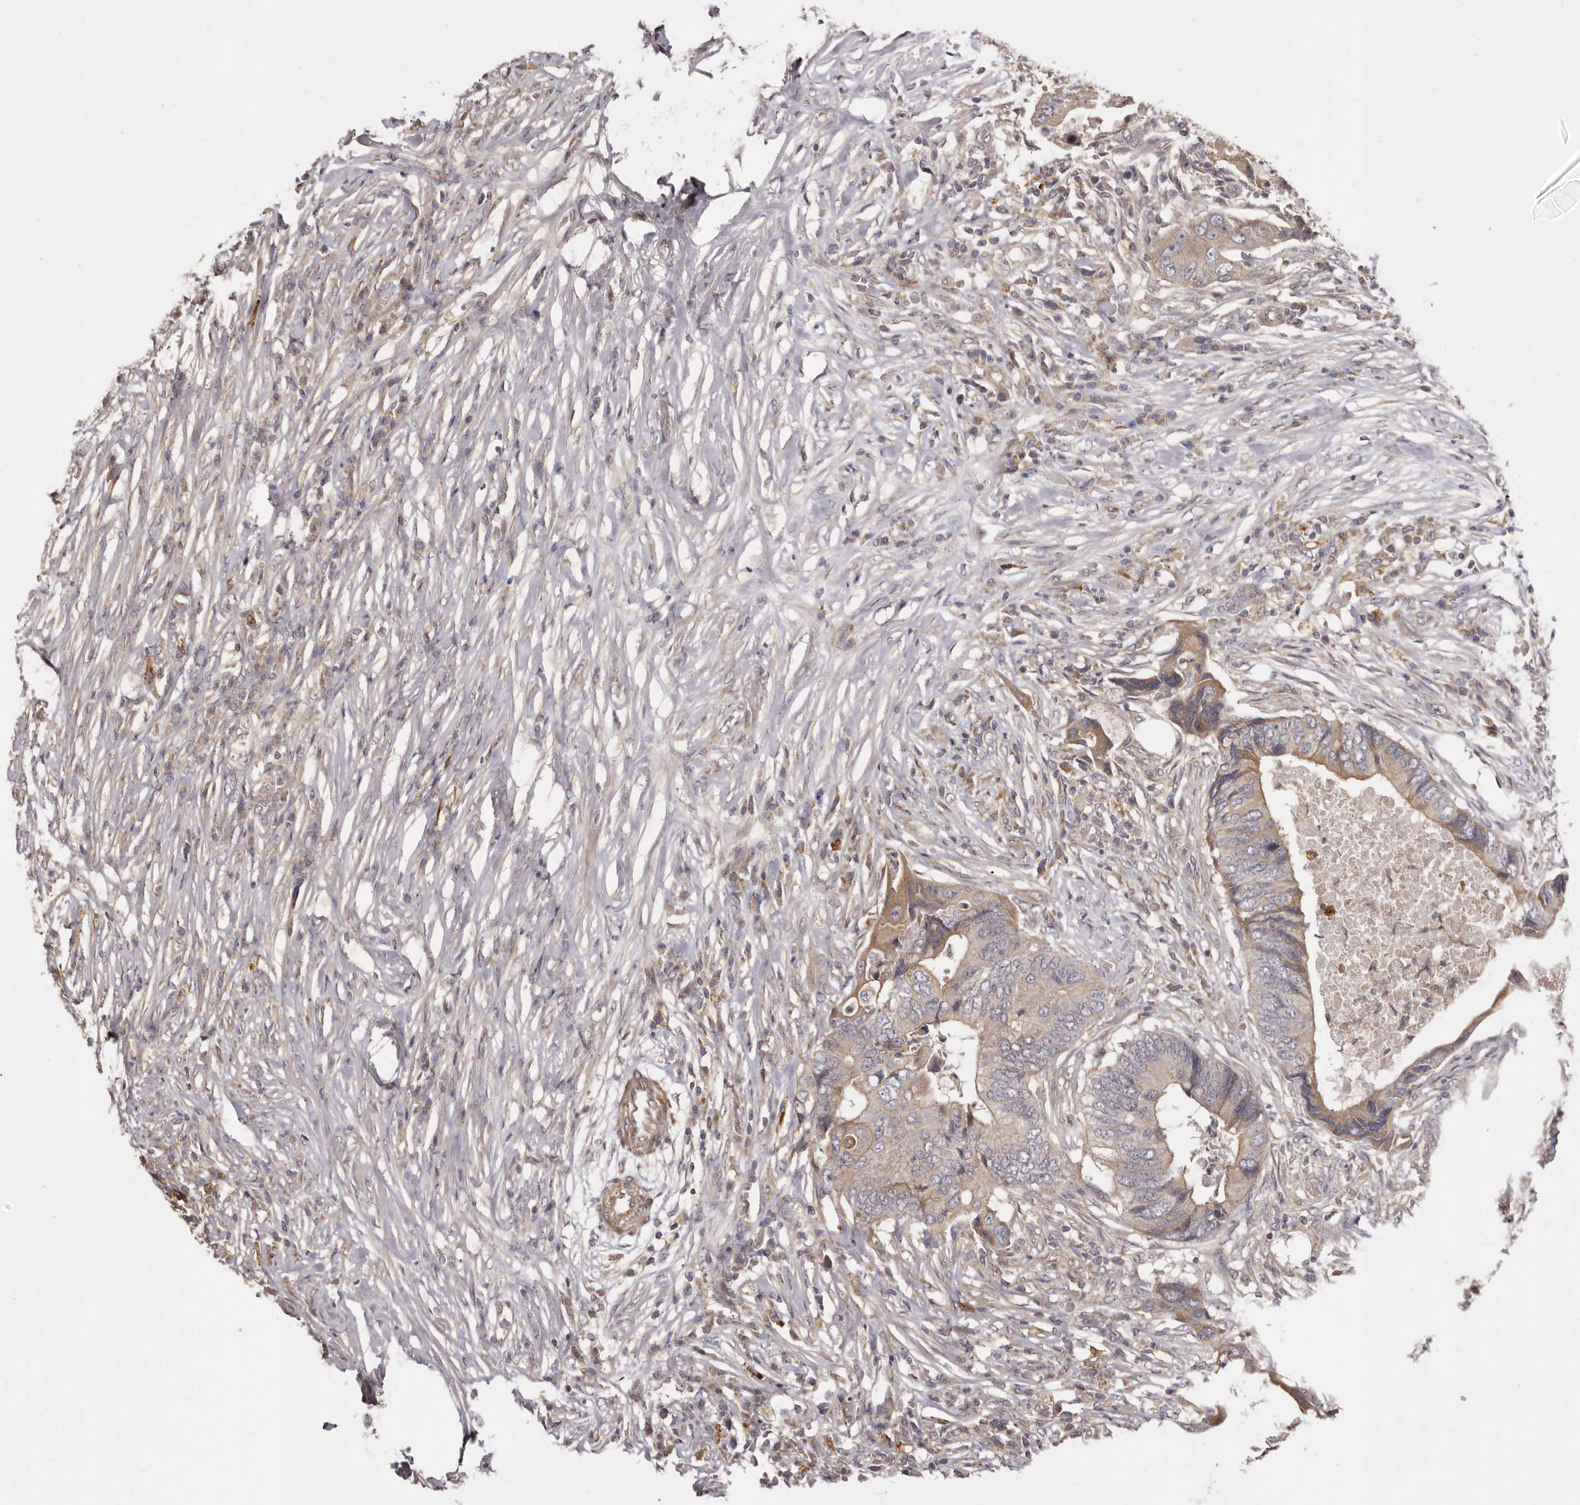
{"staining": {"intensity": "moderate", "quantity": "<25%", "location": "cytoplasmic/membranous"}, "tissue": "colorectal cancer", "cell_type": "Tumor cells", "image_type": "cancer", "snomed": [{"axis": "morphology", "description": "Adenocarcinoma, NOS"}, {"axis": "topography", "description": "Colon"}], "caption": "Human colorectal cancer stained with a brown dye displays moderate cytoplasmic/membranous positive staining in approximately <25% of tumor cells.", "gene": "HRH1", "patient": {"sex": "male", "age": 71}}